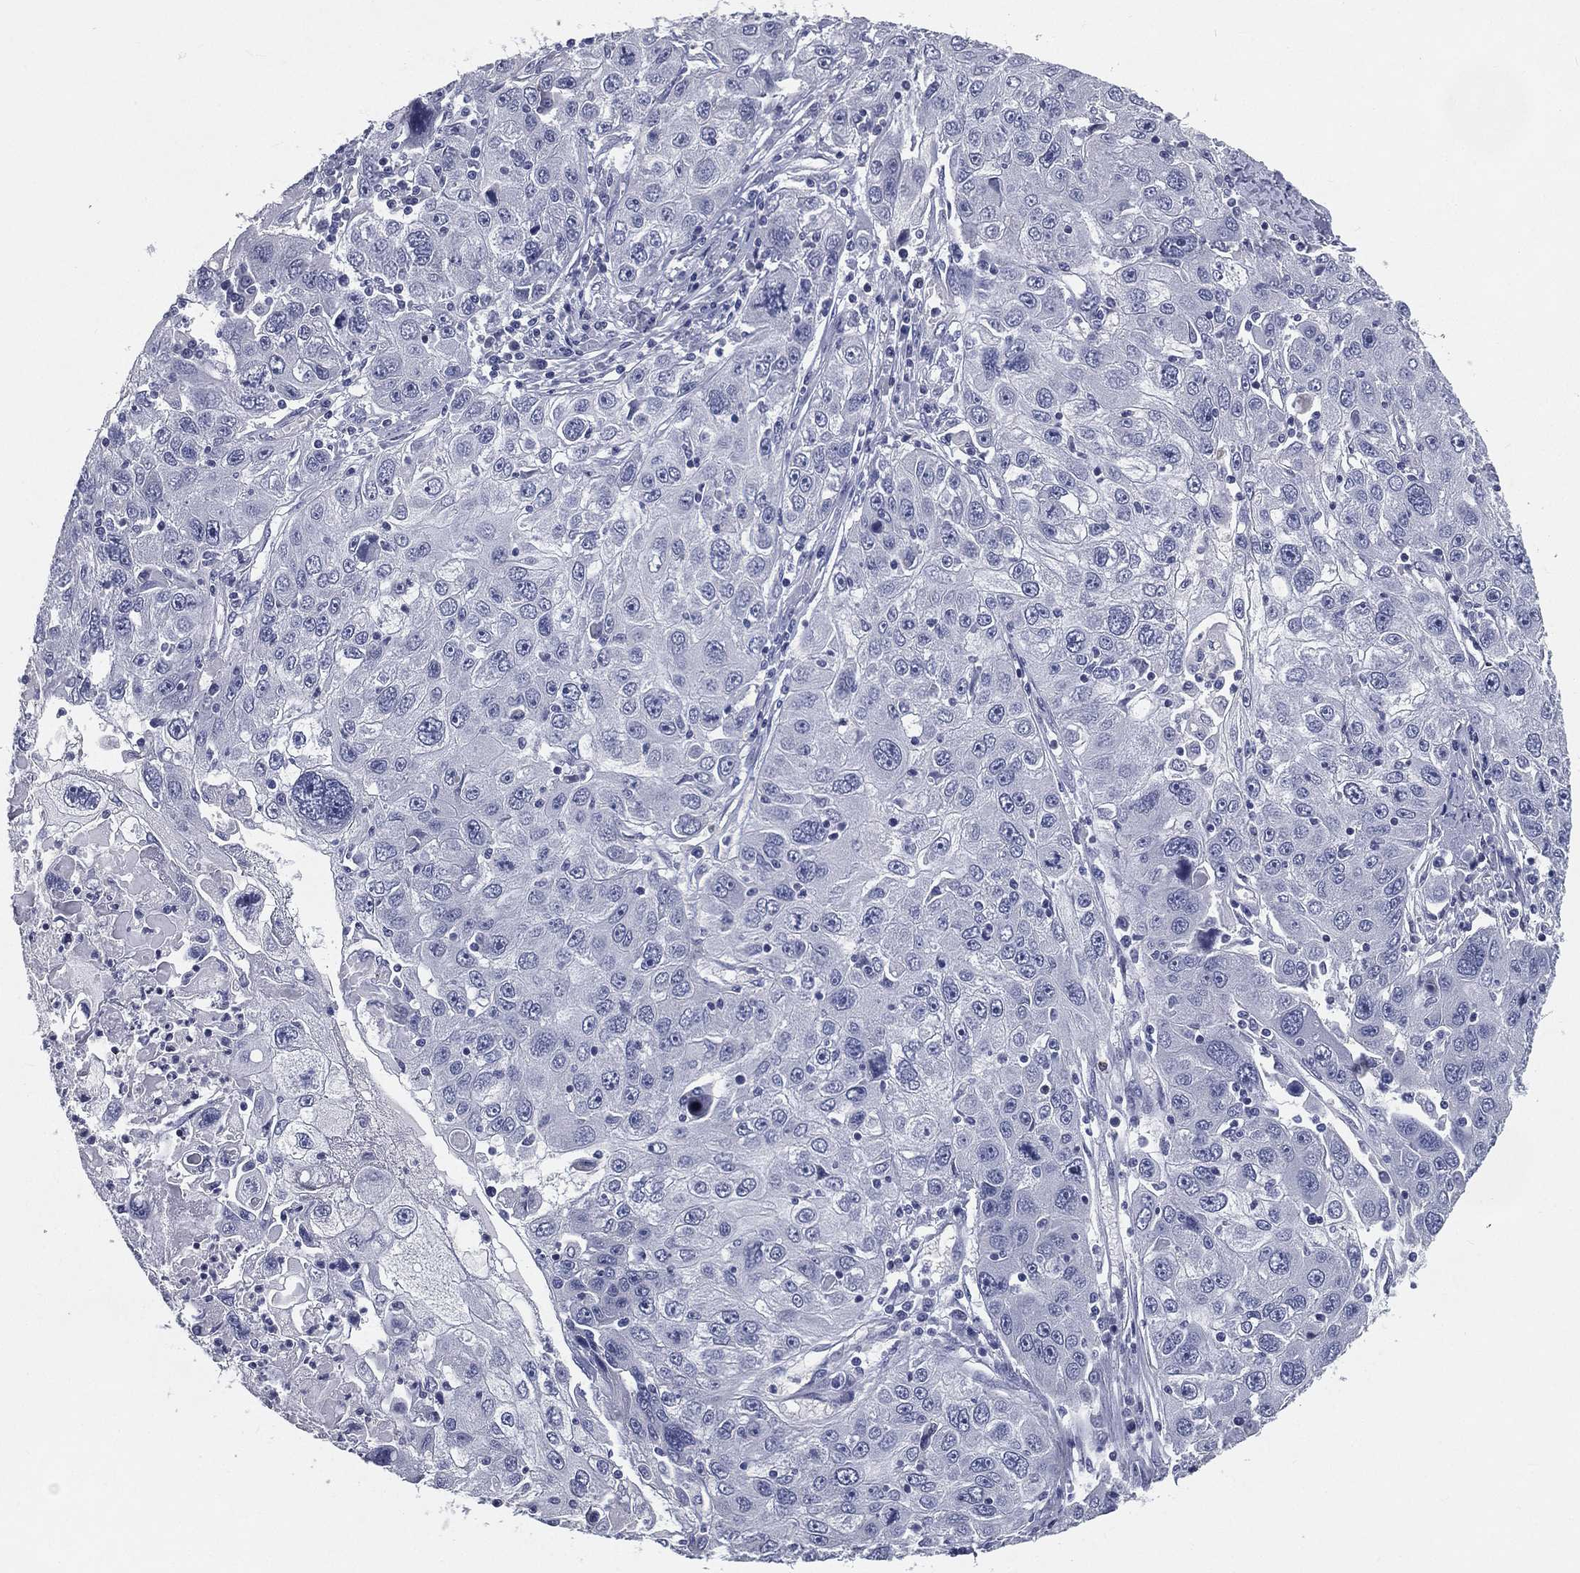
{"staining": {"intensity": "negative", "quantity": "none", "location": "none"}, "tissue": "stomach cancer", "cell_type": "Tumor cells", "image_type": "cancer", "snomed": [{"axis": "morphology", "description": "Adenocarcinoma, NOS"}, {"axis": "topography", "description": "Stomach"}], "caption": "Human adenocarcinoma (stomach) stained for a protein using IHC shows no expression in tumor cells.", "gene": "IFT27", "patient": {"sex": "male", "age": 56}}